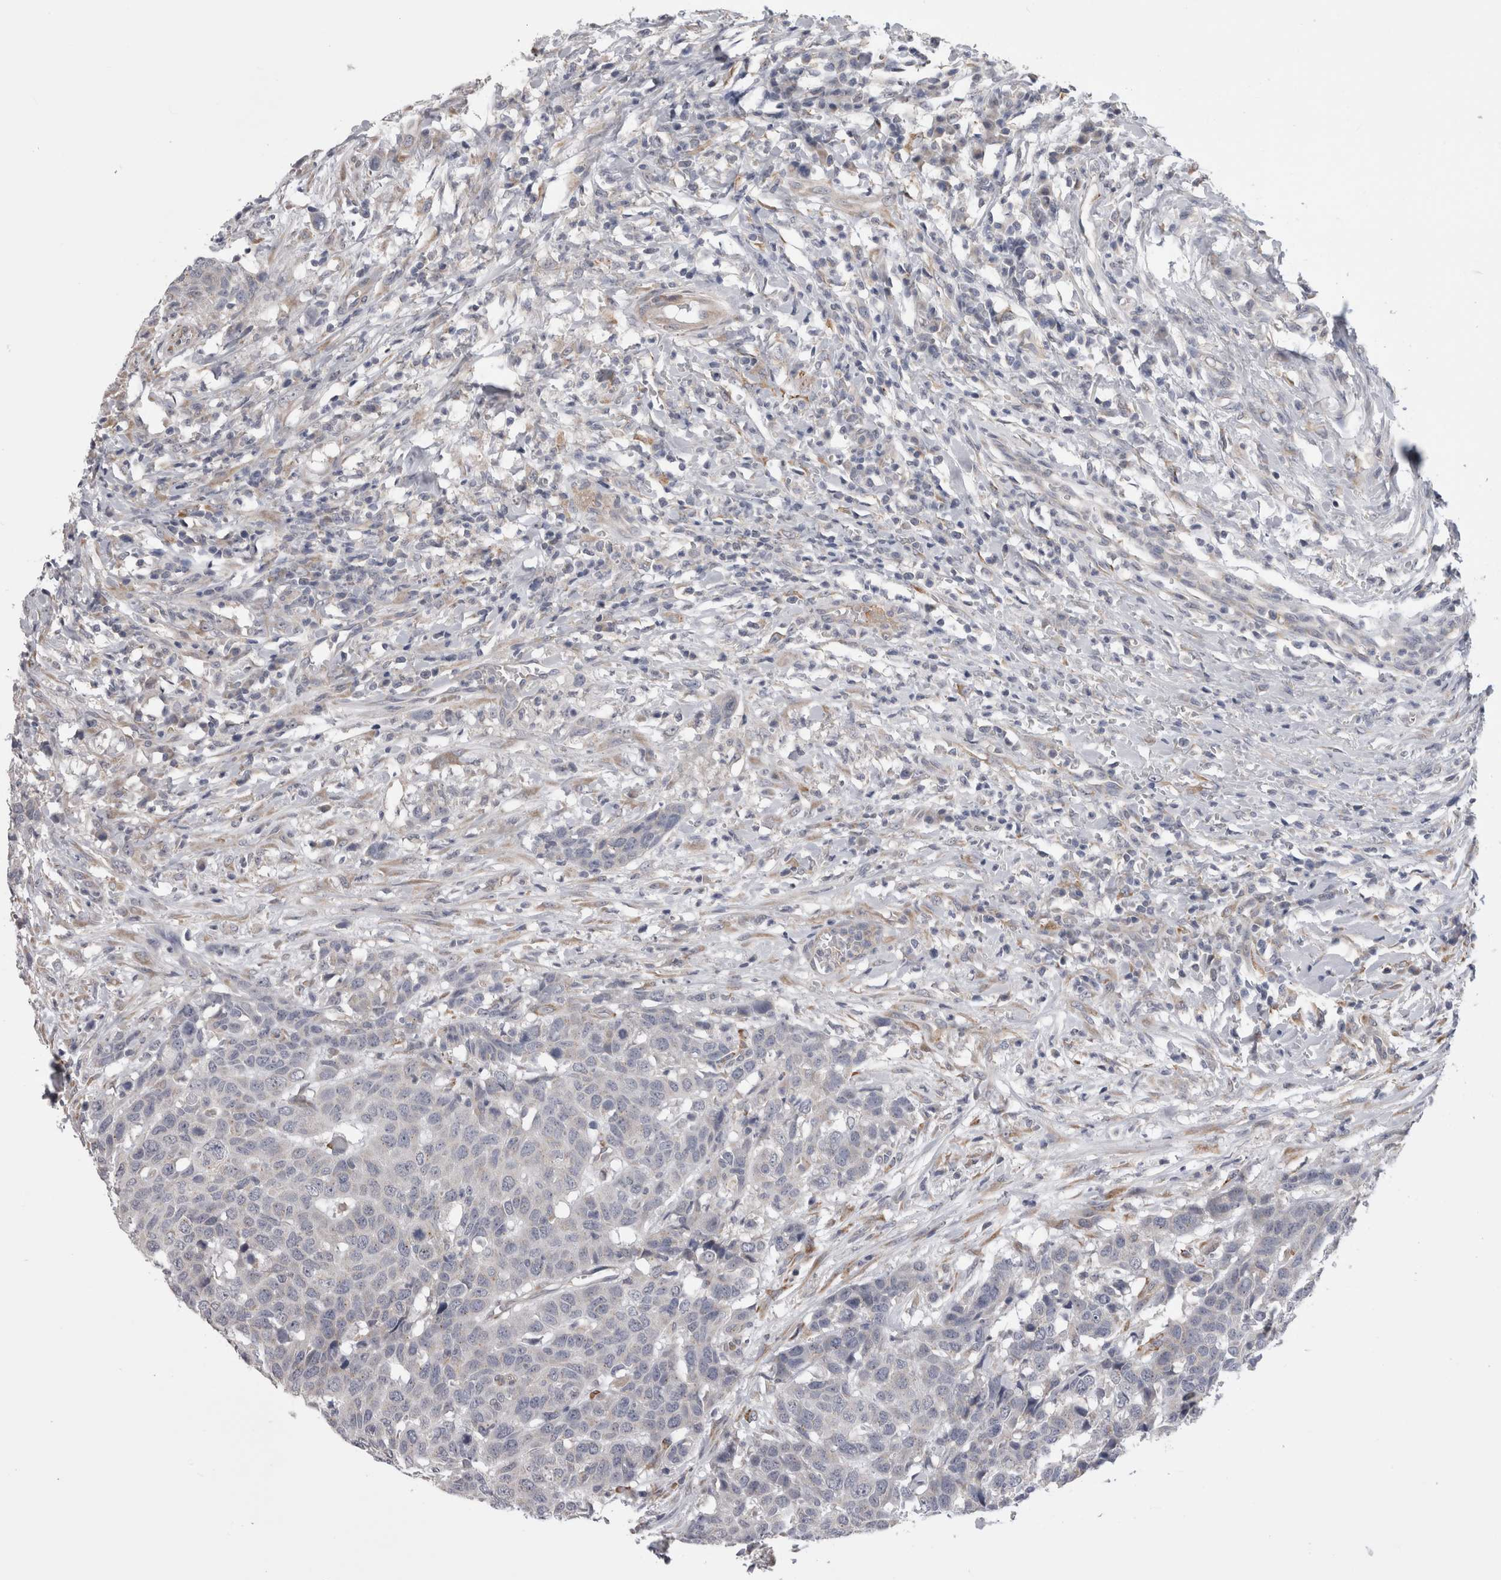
{"staining": {"intensity": "negative", "quantity": "none", "location": "none"}, "tissue": "head and neck cancer", "cell_type": "Tumor cells", "image_type": "cancer", "snomed": [{"axis": "morphology", "description": "Squamous cell carcinoma, NOS"}, {"axis": "topography", "description": "Head-Neck"}], "caption": "Head and neck squamous cell carcinoma was stained to show a protein in brown. There is no significant positivity in tumor cells.", "gene": "ARHGAP29", "patient": {"sex": "male", "age": 66}}